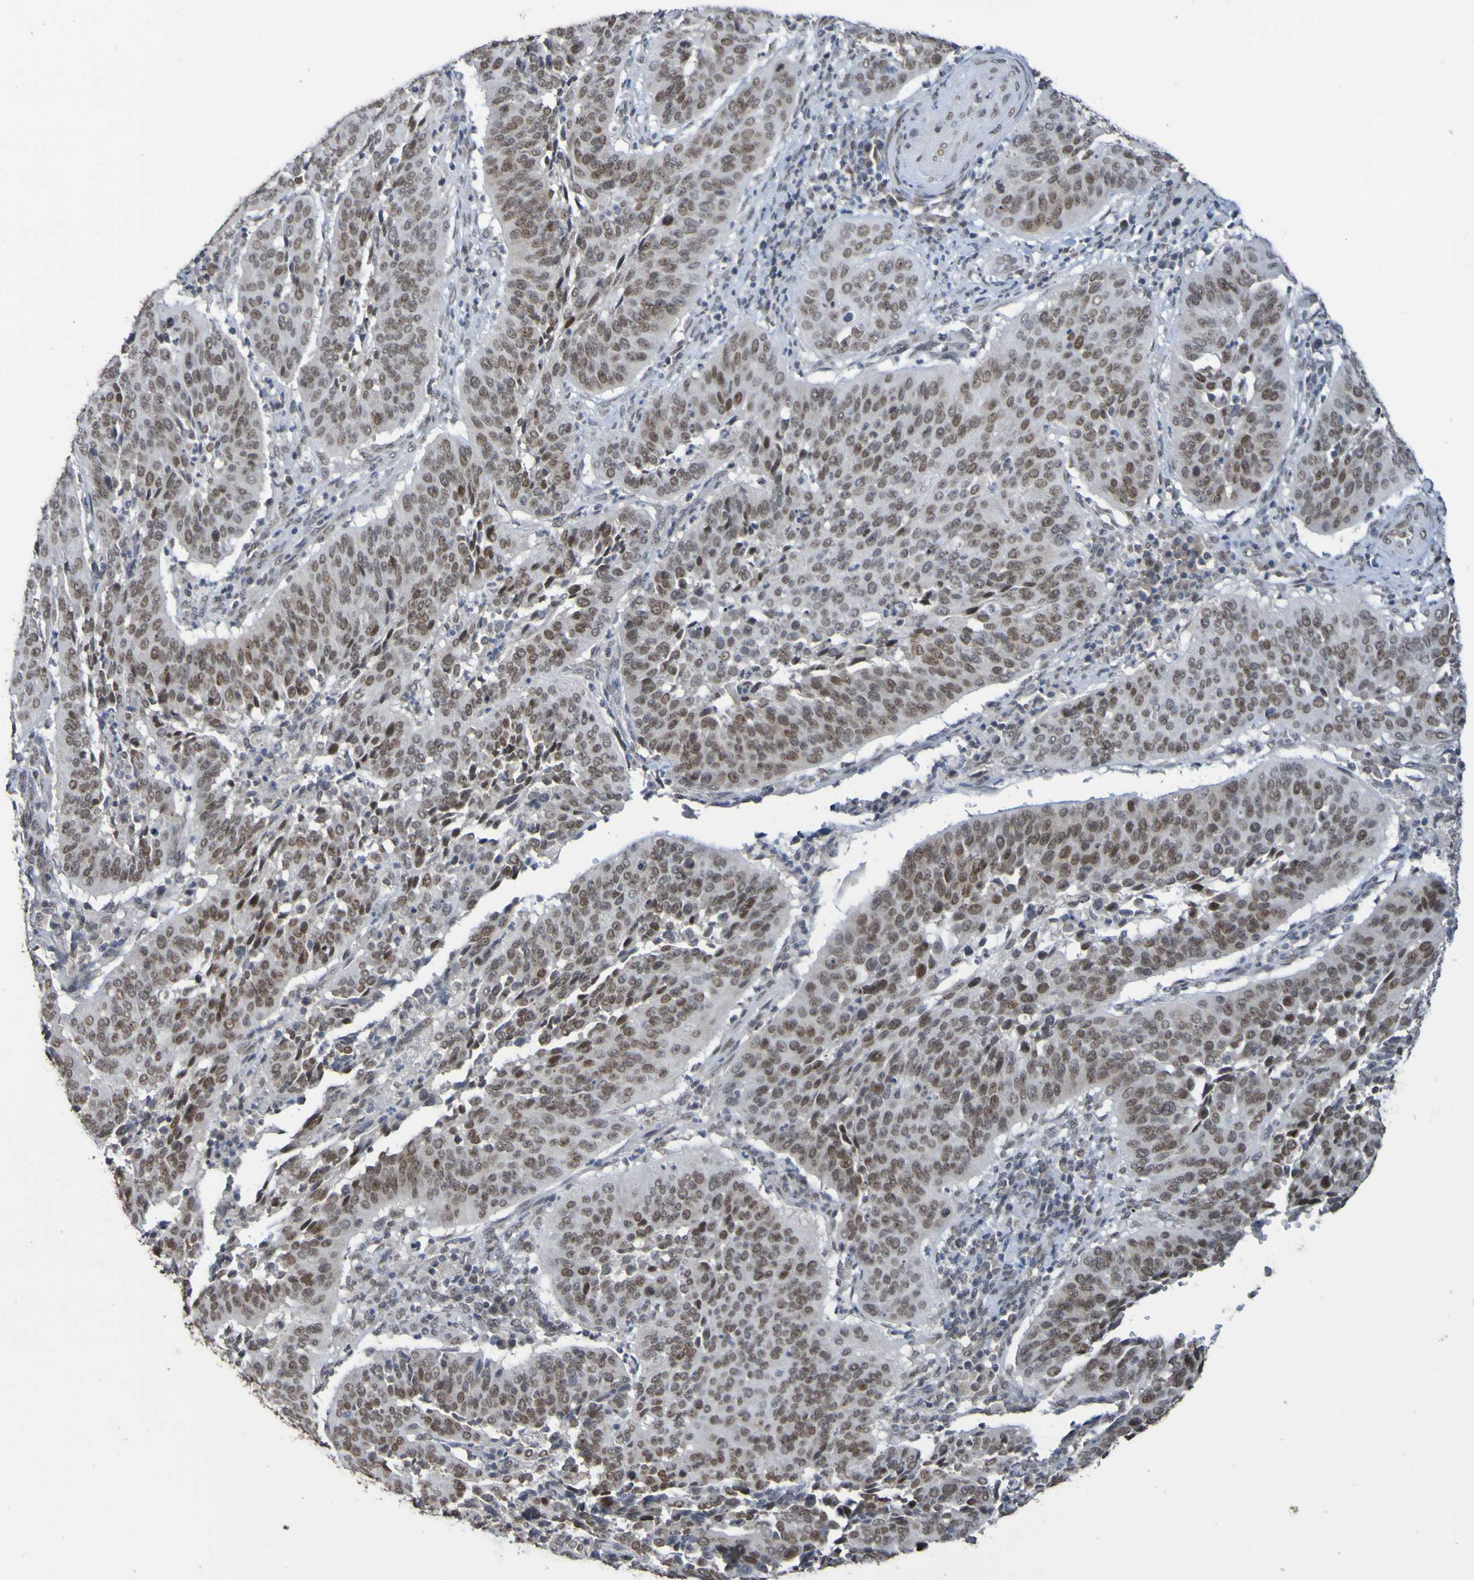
{"staining": {"intensity": "moderate", "quantity": ">75%", "location": "nuclear"}, "tissue": "cervical cancer", "cell_type": "Tumor cells", "image_type": "cancer", "snomed": [{"axis": "morphology", "description": "Normal tissue, NOS"}, {"axis": "morphology", "description": "Squamous cell carcinoma, NOS"}, {"axis": "topography", "description": "Cervix"}], "caption": "Cervical cancer (squamous cell carcinoma) stained with a brown dye exhibits moderate nuclear positive positivity in approximately >75% of tumor cells.", "gene": "ALKBH2", "patient": {"sex": "female", "age": 39}}